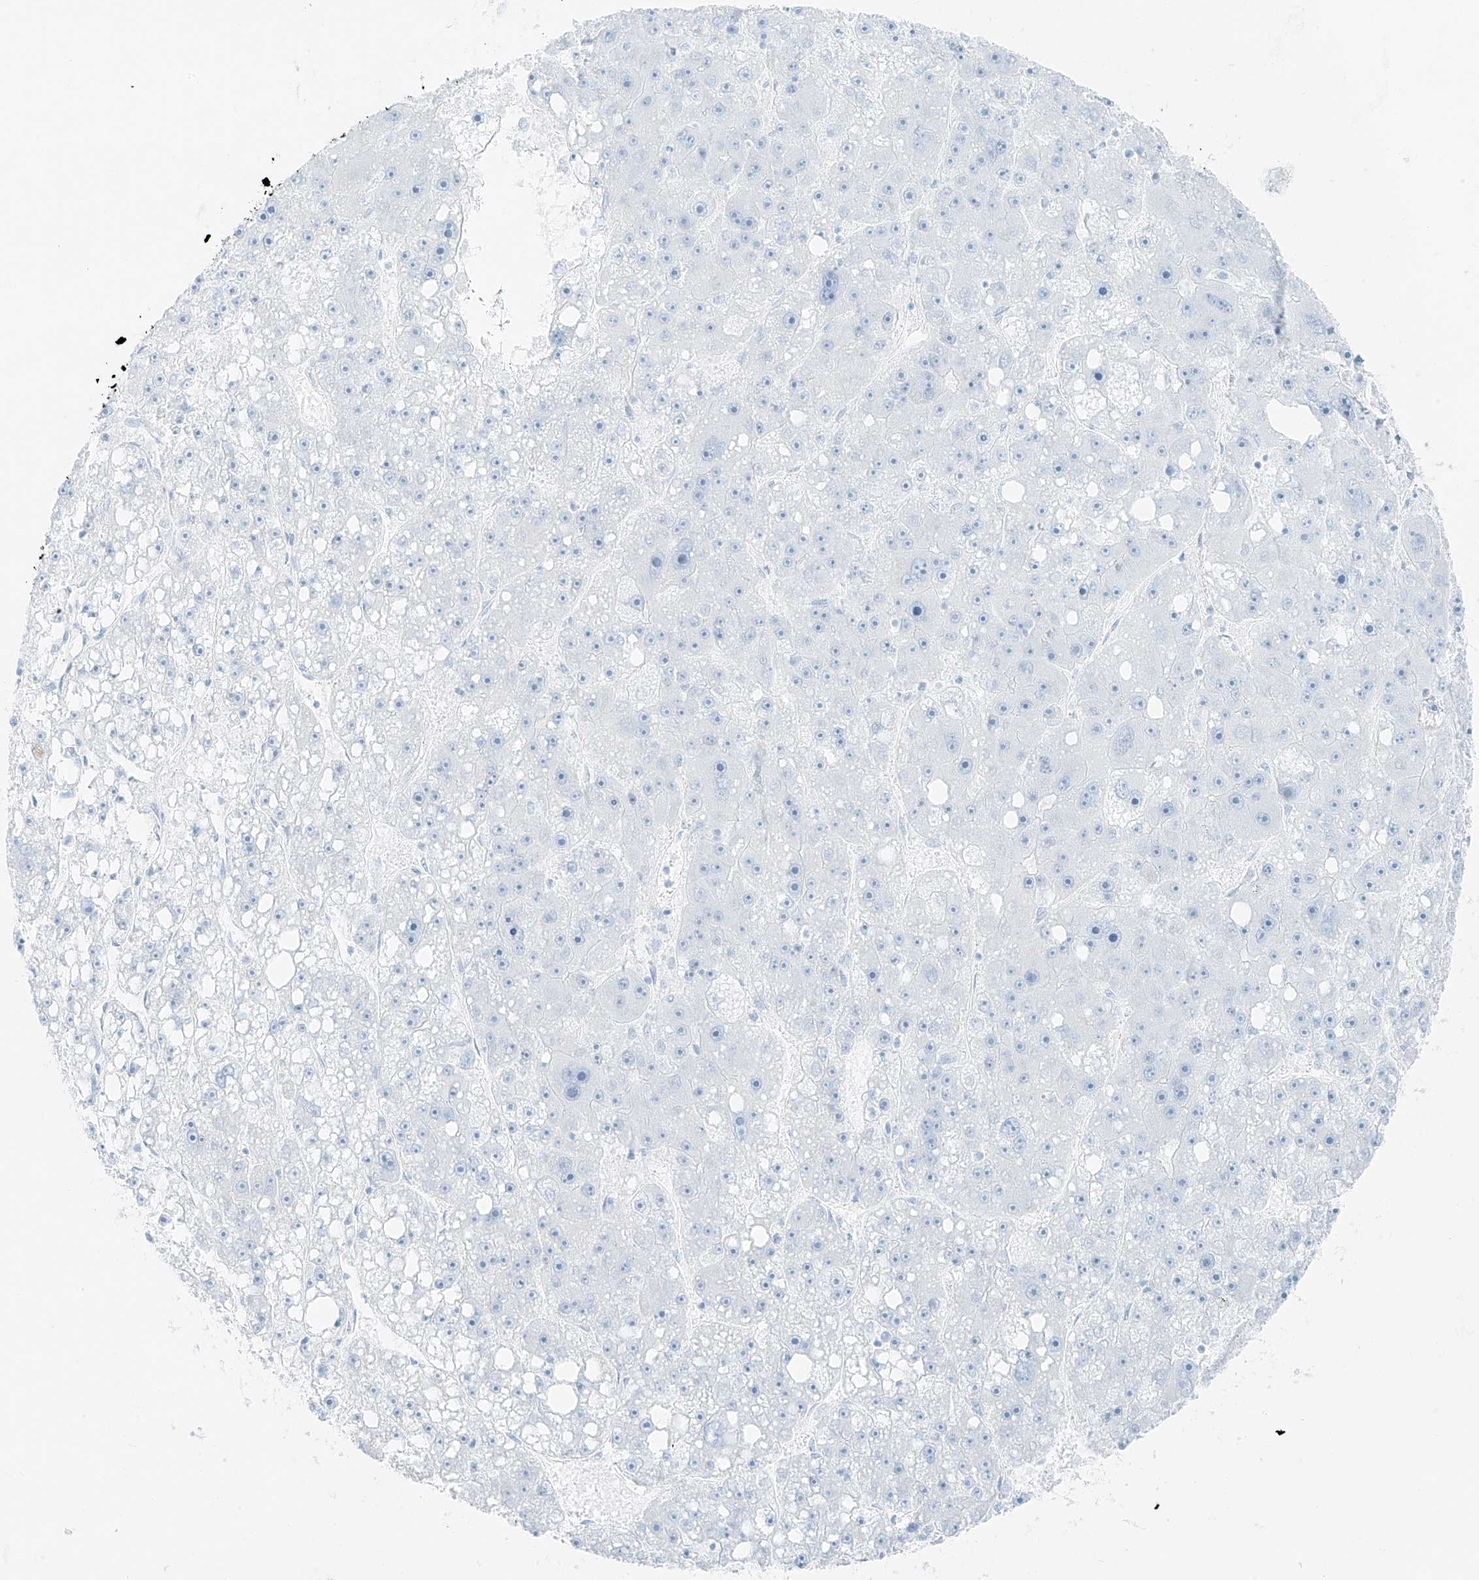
{"staining": {"intensity": "negative", "quantity": "none", "location": "none"}, "tissue": "liver cancer", "cell_type": "Tumor cells", "image_type": "cancer", "snomed": [{"axis": "morphology", "description": "Carcinoma, Hepatocellular, NOS"}, {"axis": "topography", "description": "Liver"}], "caption": "Immunohistochemistry histopathology image of neoplastic tissue: human liver cancer (hepatocellular carcinoma) stained with DAB (3,3'-diaminobenzidine) reveals no significant protein expression in tumor cells.", "gene": "SMCP", "patient": {"sex": "female", "age": 61}}